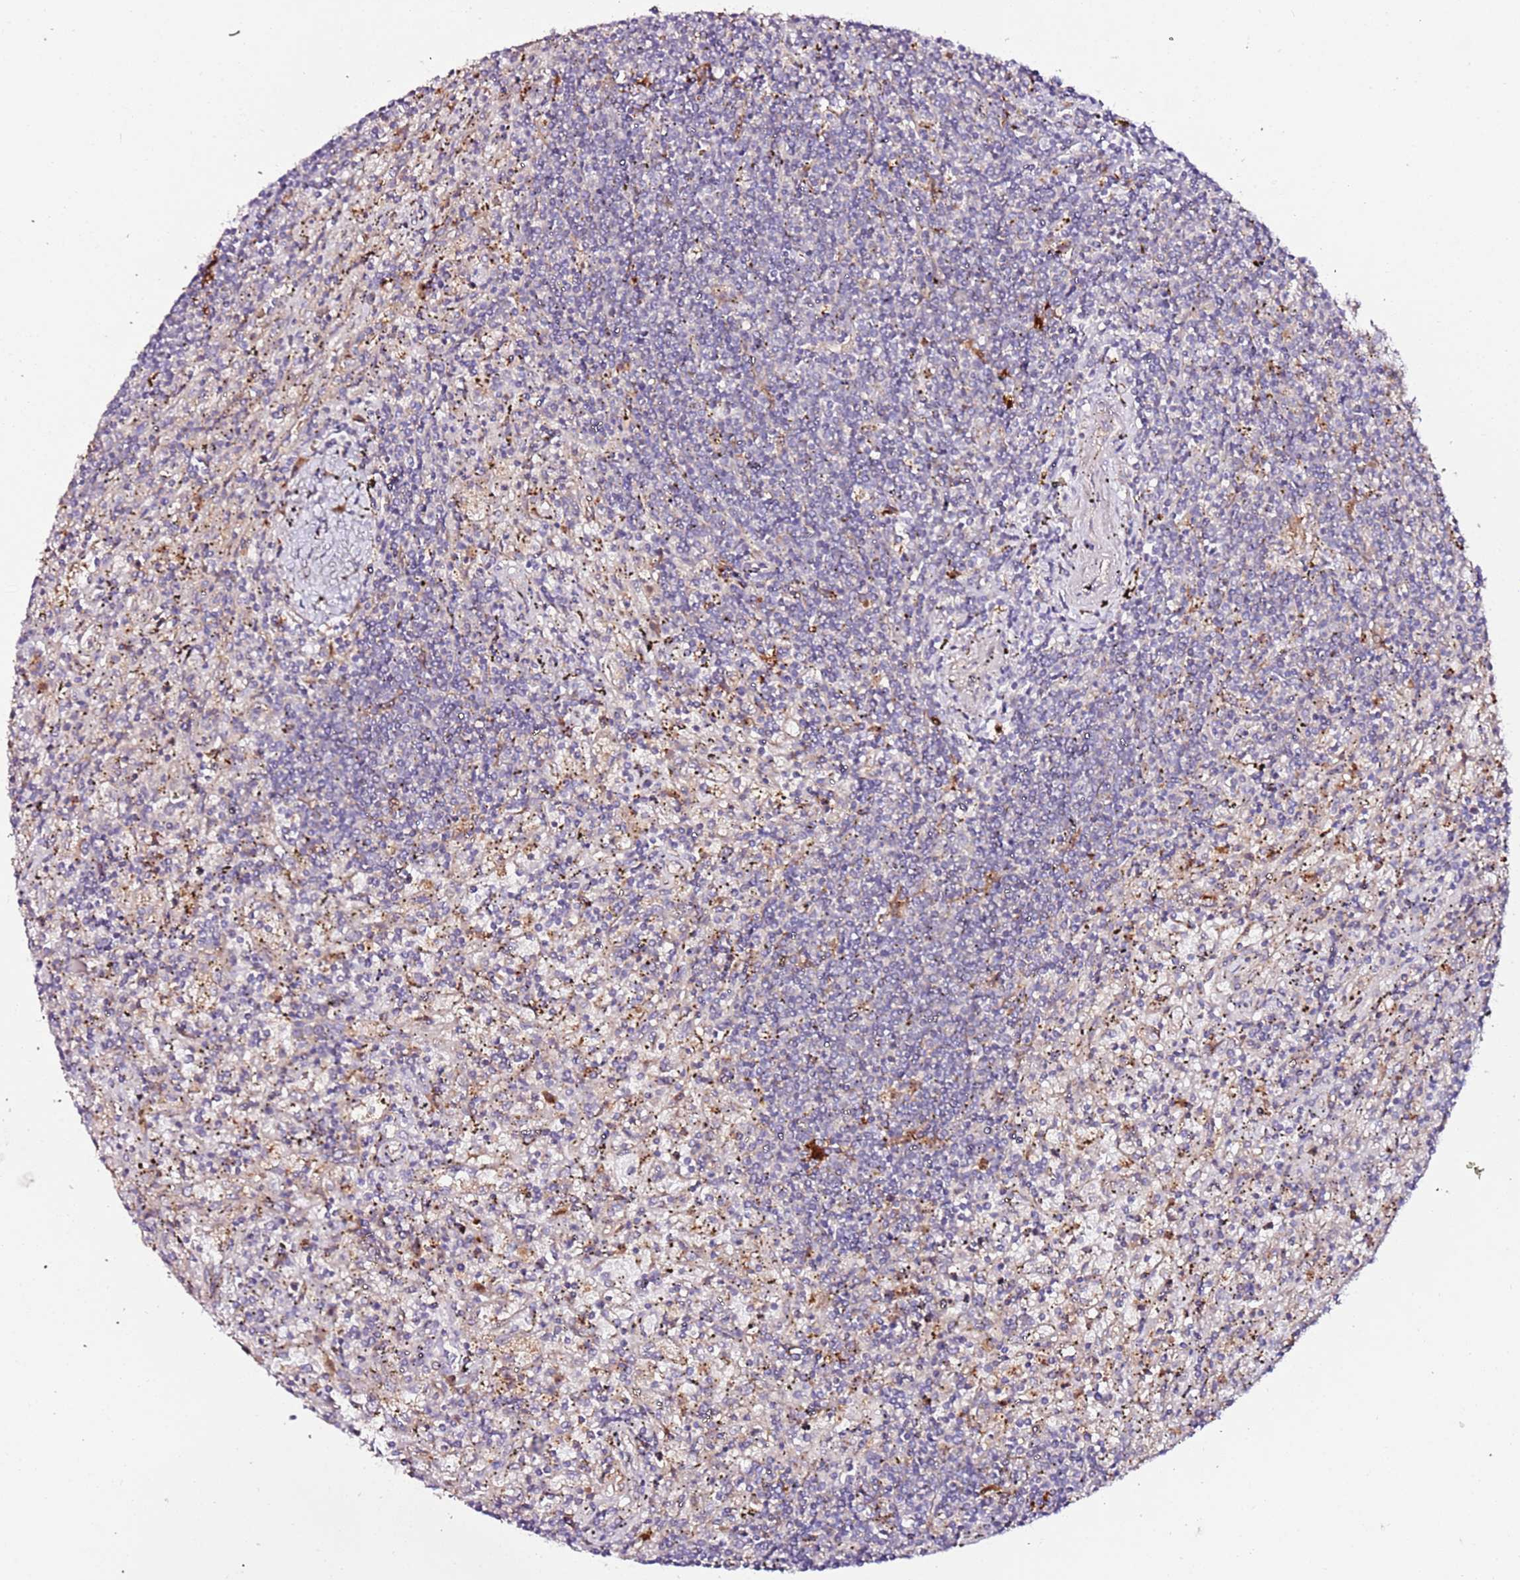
{"staining": {"intensity": "negative", "quantity": "none", "location": "none"}, "tissue": "lymphoma", "cell_type": "Tumor cells", "image_type": "cancer", "snomed": [{"axis": "morphology", "description": "Malignant lymphoma, non-Hodgkin's type, Low grade"}, {"axis": "topography", "description": "Spleen"}], "caption": "This histopathology image is of lymphoma stained with immunohistochemistry to label a protein in brown with the nuclei are counter-stained blue. There is no expression in tumor cells.", "gene": "FLVCR1", "patient": {"sex": "male", "age": 76}}